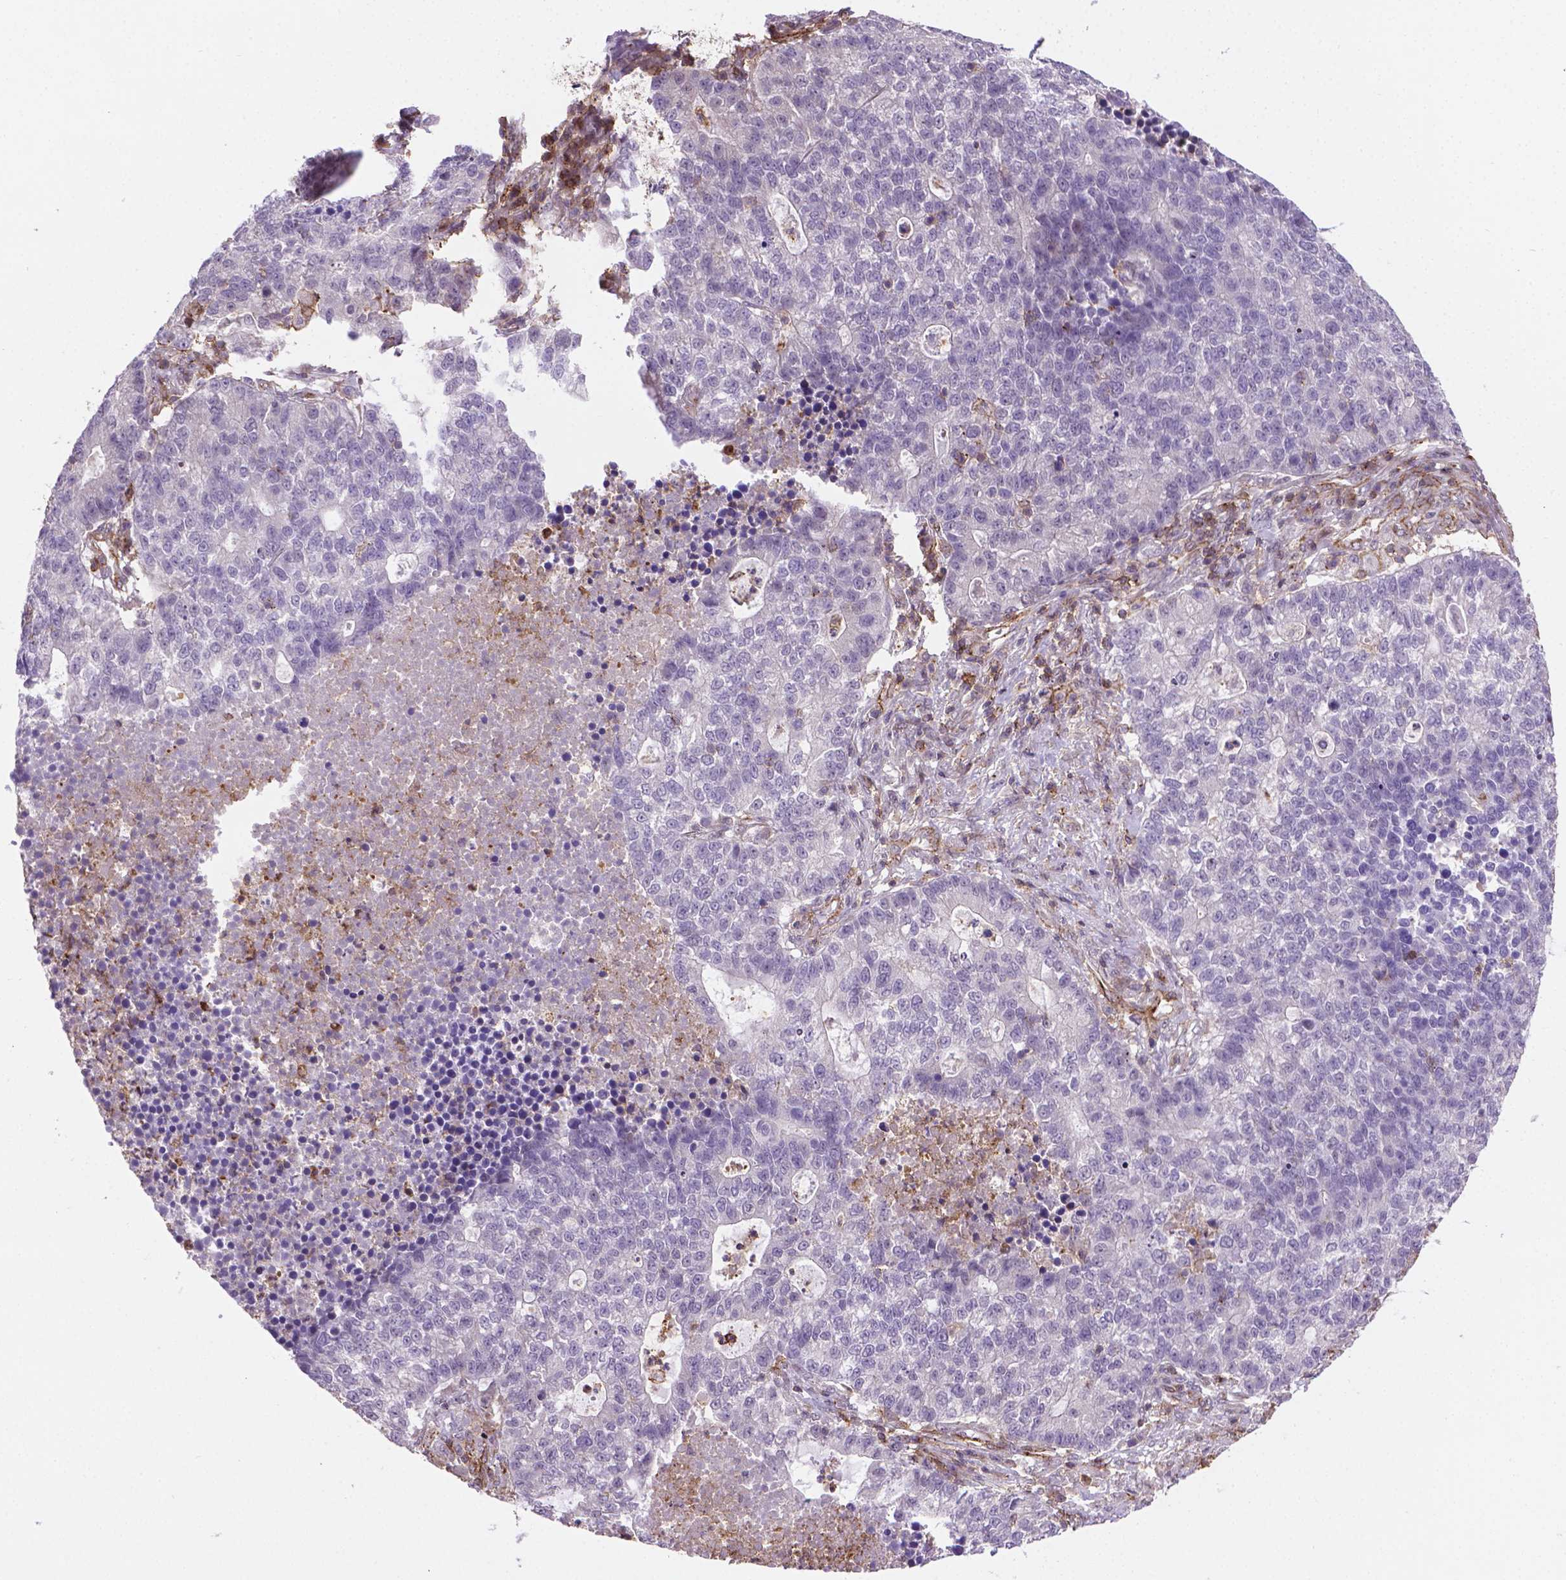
{"staining": {"intensity": "negative", "quantity": "none", "location": "none"}, "tissue": "lung cancer", "cell_type": "Tumor cells", "image_type": "cancer", "snomed": [{"axis": "morphology", "description": "Adenocarcinoma, NOS"}, {"axis": "topography", "description": "Lung"}], "caption": "Immunohistochemistry micrograph of lung cancer (adenocarcinoma) stained for a protein (brown), which exhibits no positivity in tumor cells.", "gene": "ACAD10", "patient": {"sex": "male", "age": 57}}